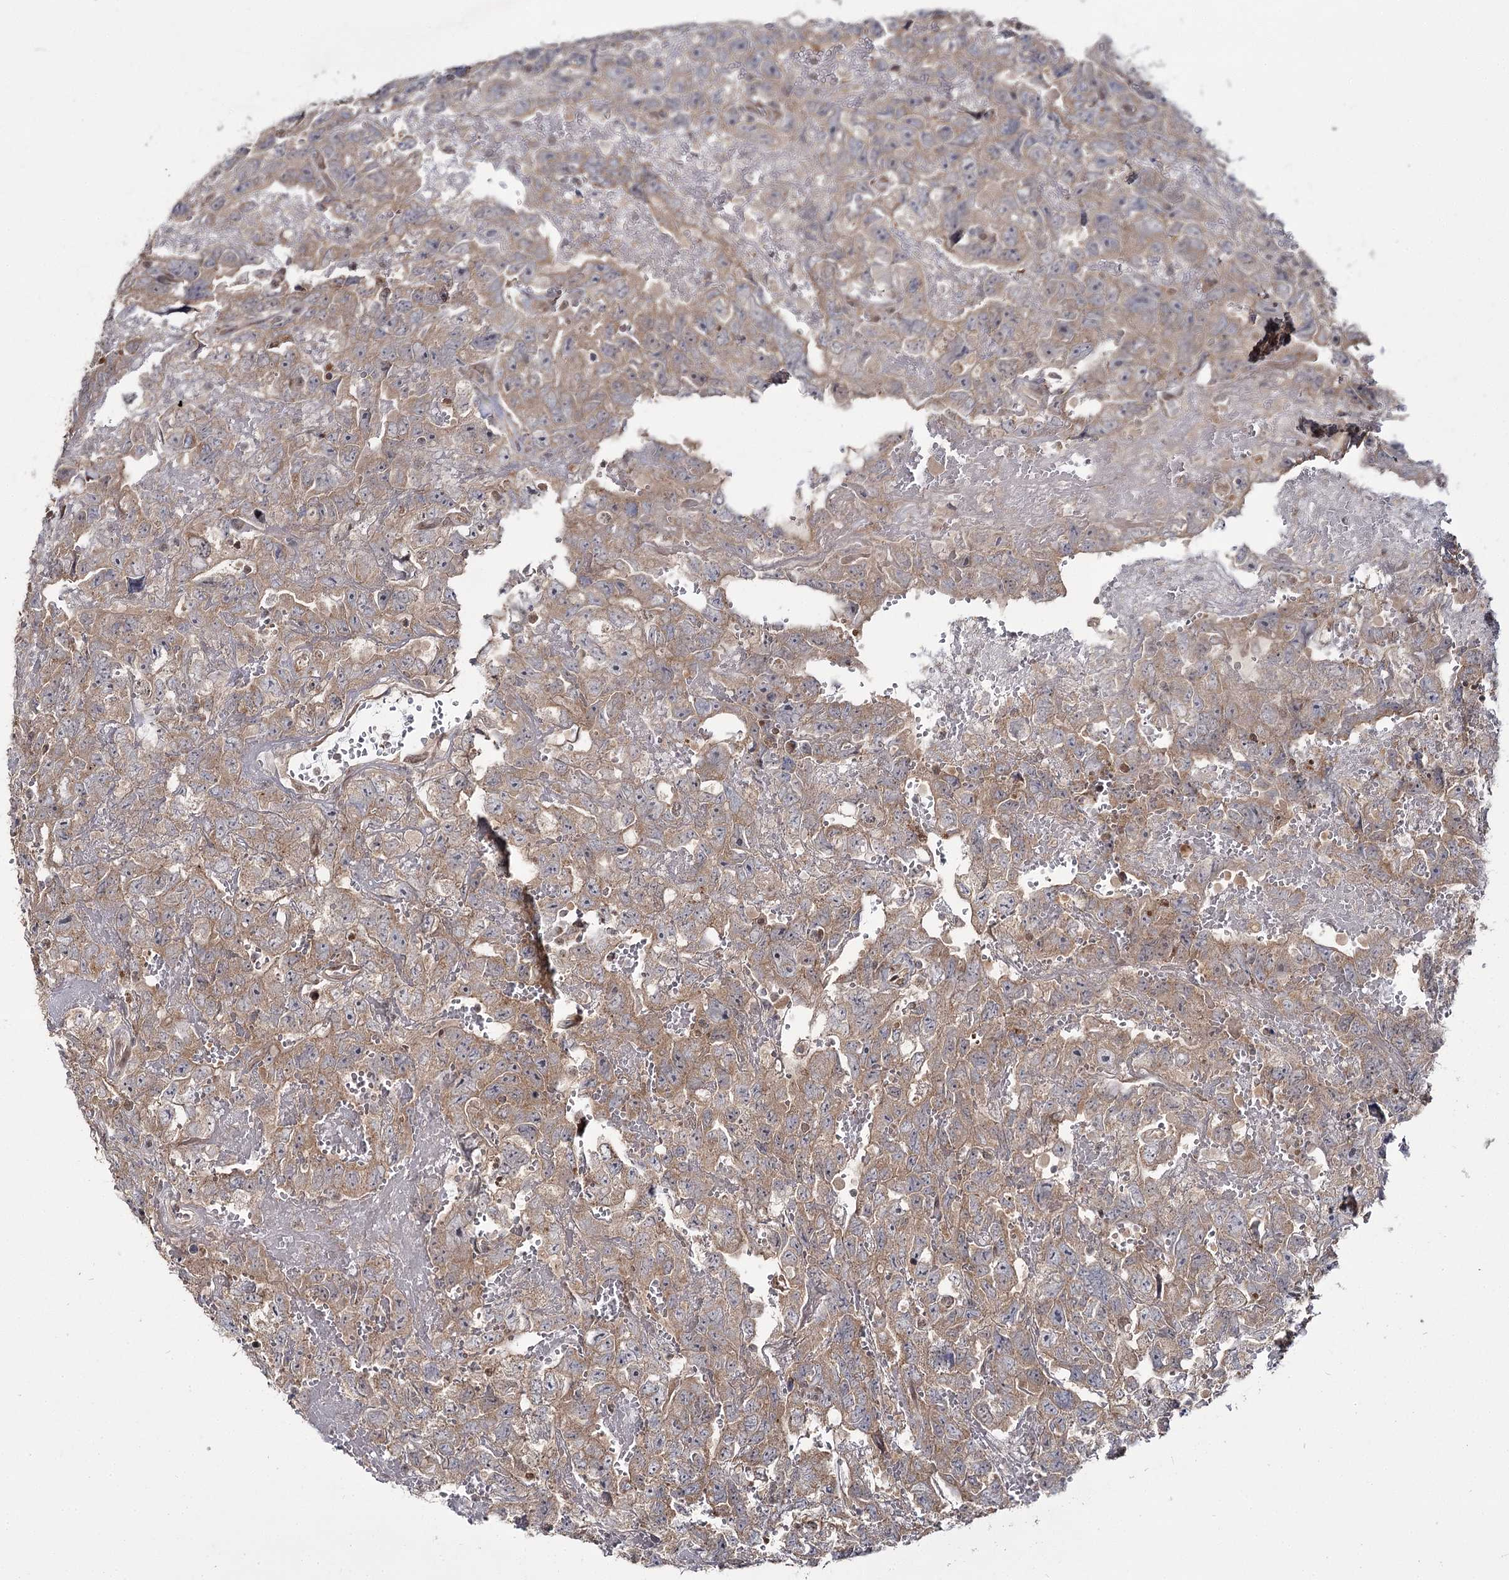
{"staining": {"intensity": "weak", "quantity": ">75%", "location": "cytoplasmic/membranous"}, "tissue": "testis cancer", "cell_type": "Tumor cells", "image_type": "cancer", "snomed": [{"axis": "morphology", "description": "Carcinoma, Embryonal, NOS"}, {"axis": "topography", "description": "Testis"}], "caption": "Embryonal carcinoma (testis) was stained to show a protein in brown. There is low levels of weak cytoplasmic/membranous expression in approximately >75% of tumor cells. (IHC, brightfield microscopy, high magnification).", "gene": "TRNT1", "patient": {"sex": "male", "age": 45}}